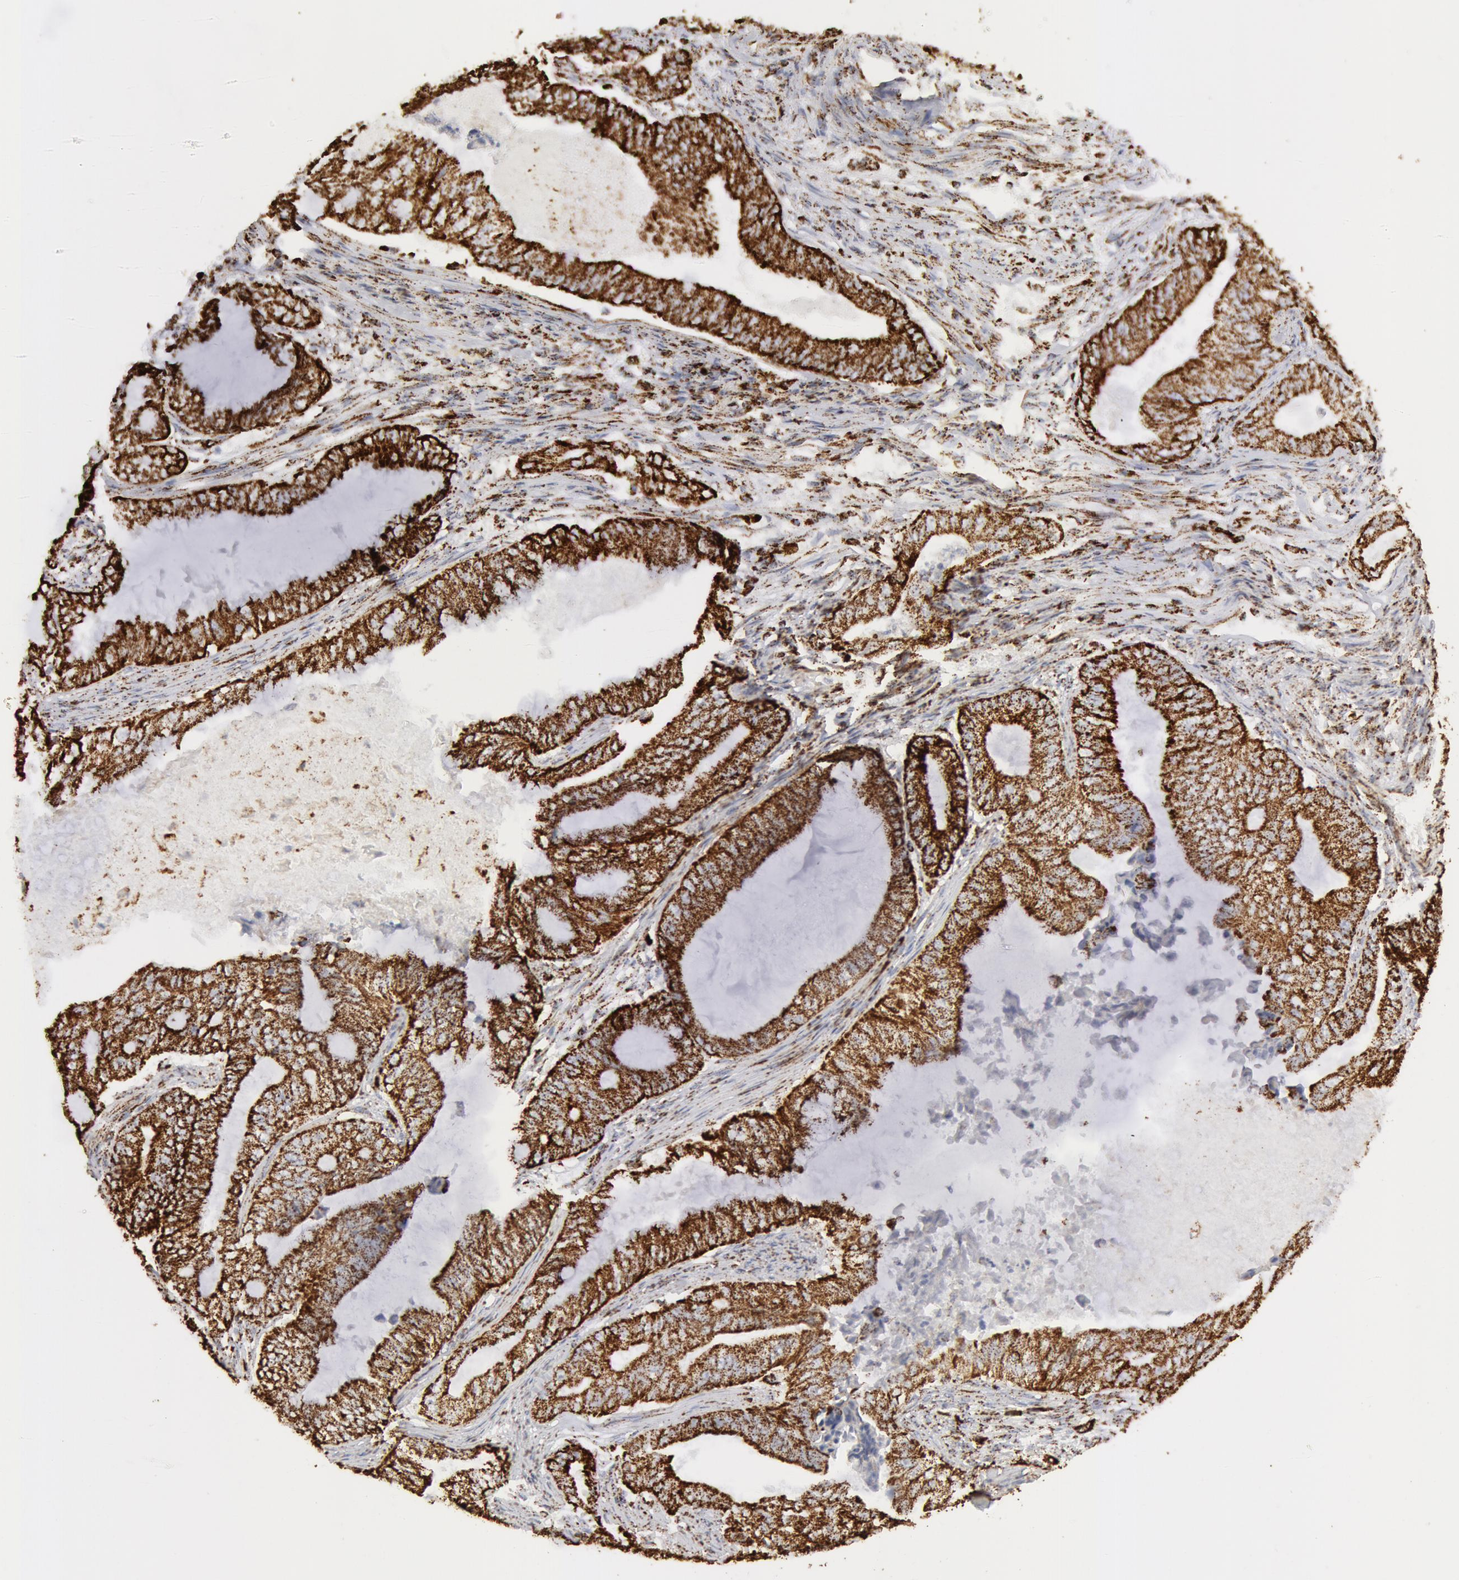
{"staining": {"intensity": "strong", "quantity": ">75%", "location": "cytoplasmic/membranous"}, "tissue": "endometrial cancer", "cell_type": "Tumor cells", "image_type": "cancer", "snomed": [{"axis": "morphology", "description": "Adenocarcinoma, NOS"}, {"axis": "topography", "description": "Endometrium"}], "caption": "Immunohistochemical staining of adenocarcinoma (endometrial) demonstrates high levels of strong cytoplasmic/membranous protein positivity in about >75% of tumor cells.", "gene": "ATP5F1B", "patient": {"sex": "female", "age": 63}}